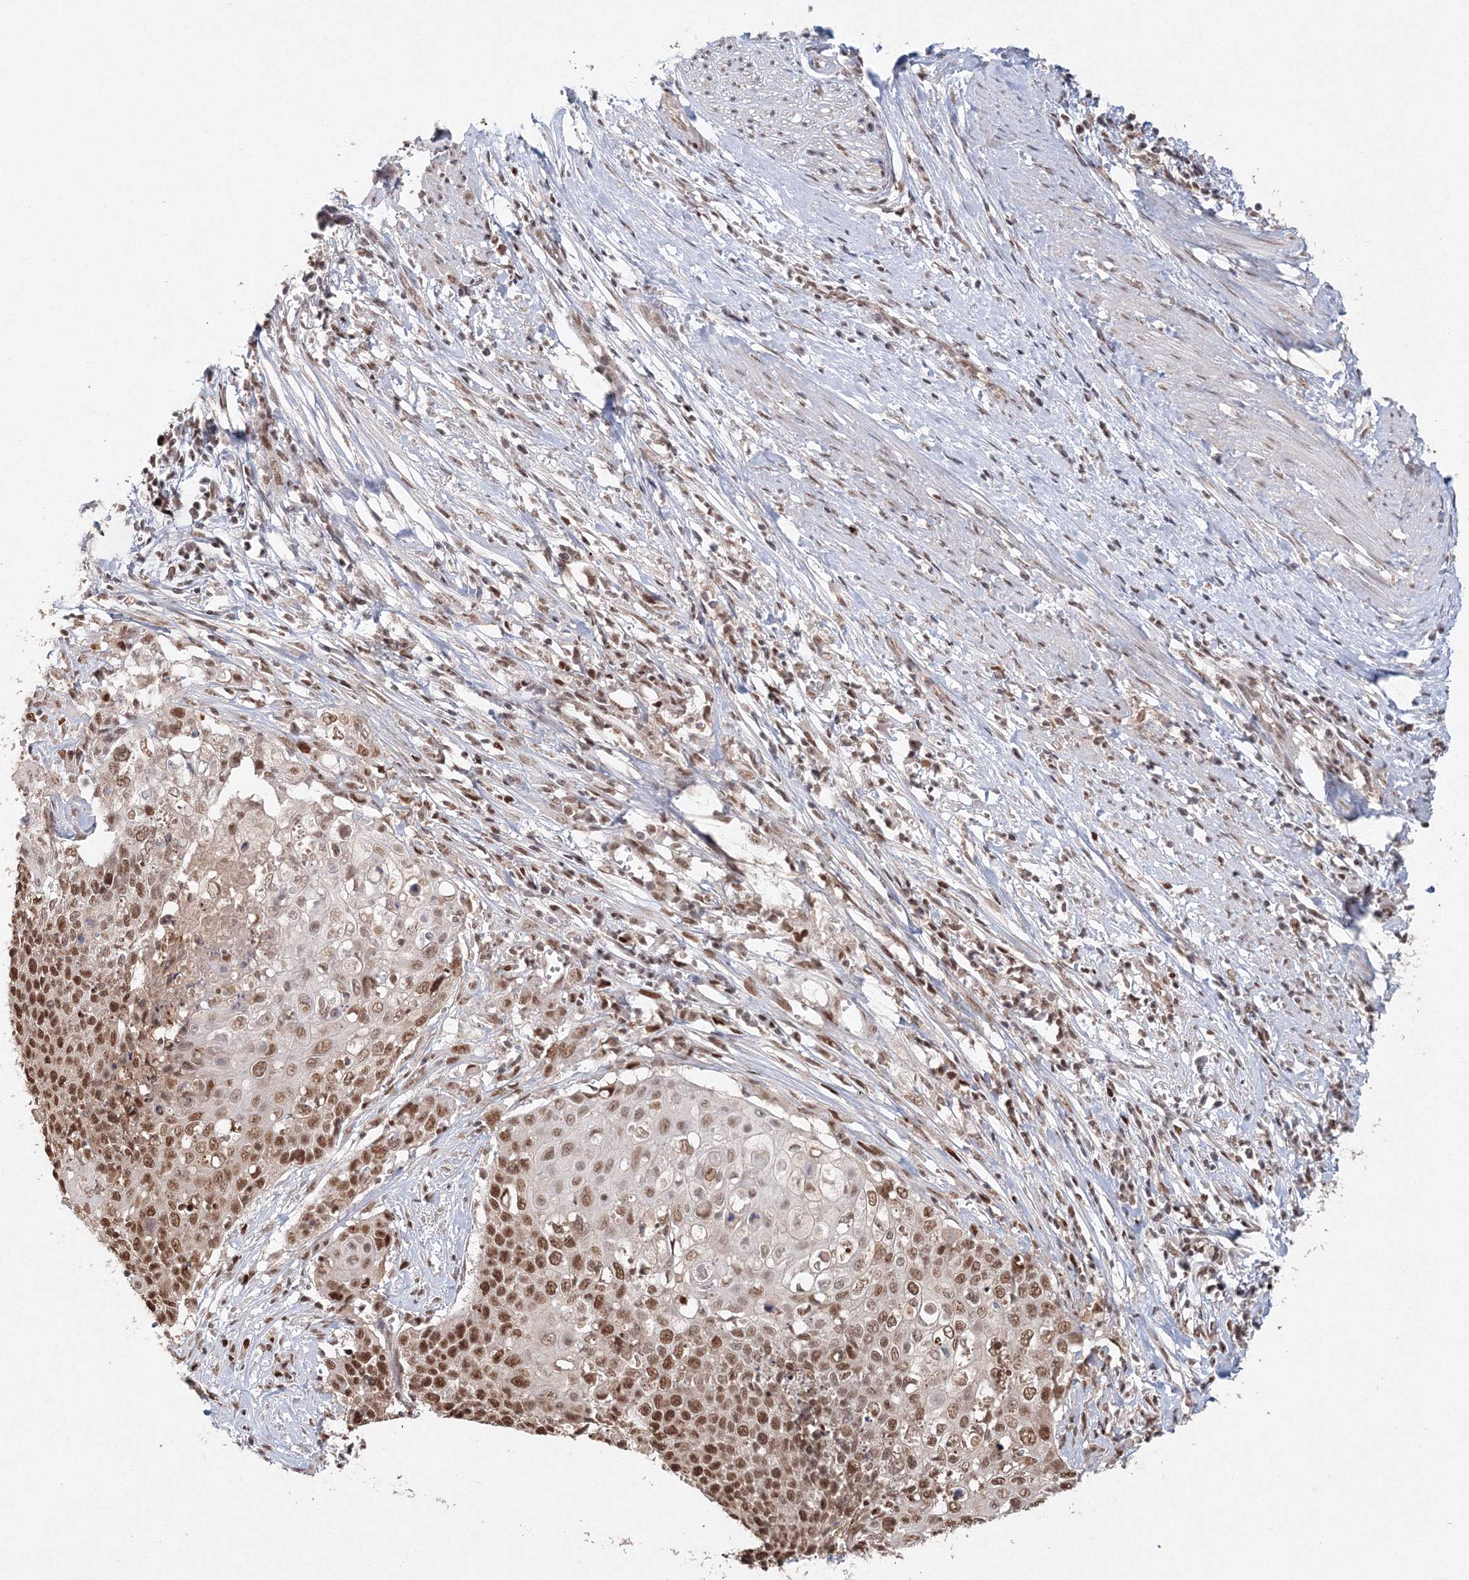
{"staining": {"intensity": "moderate", "quantity": ">75%", "location": "nuclear"}, "tissue": "cervical cancer", "cell_type": "Tumor cells", "image_type": "cancer", "snomed": [{"axis": "morphology", "description": "Squamous cell carcinoma, NOS"}, {"axis": "topography", "description": "Cervix"}], "caption": "A photomicrograph showing moderate nuclear expression in approximately >75% of tumor cells in cervical squamous cell carcinoma, as visualized by brown immunohistochemical staining.", "gene": "IWS1", "patient": {"sex": "female", "age": 39}}